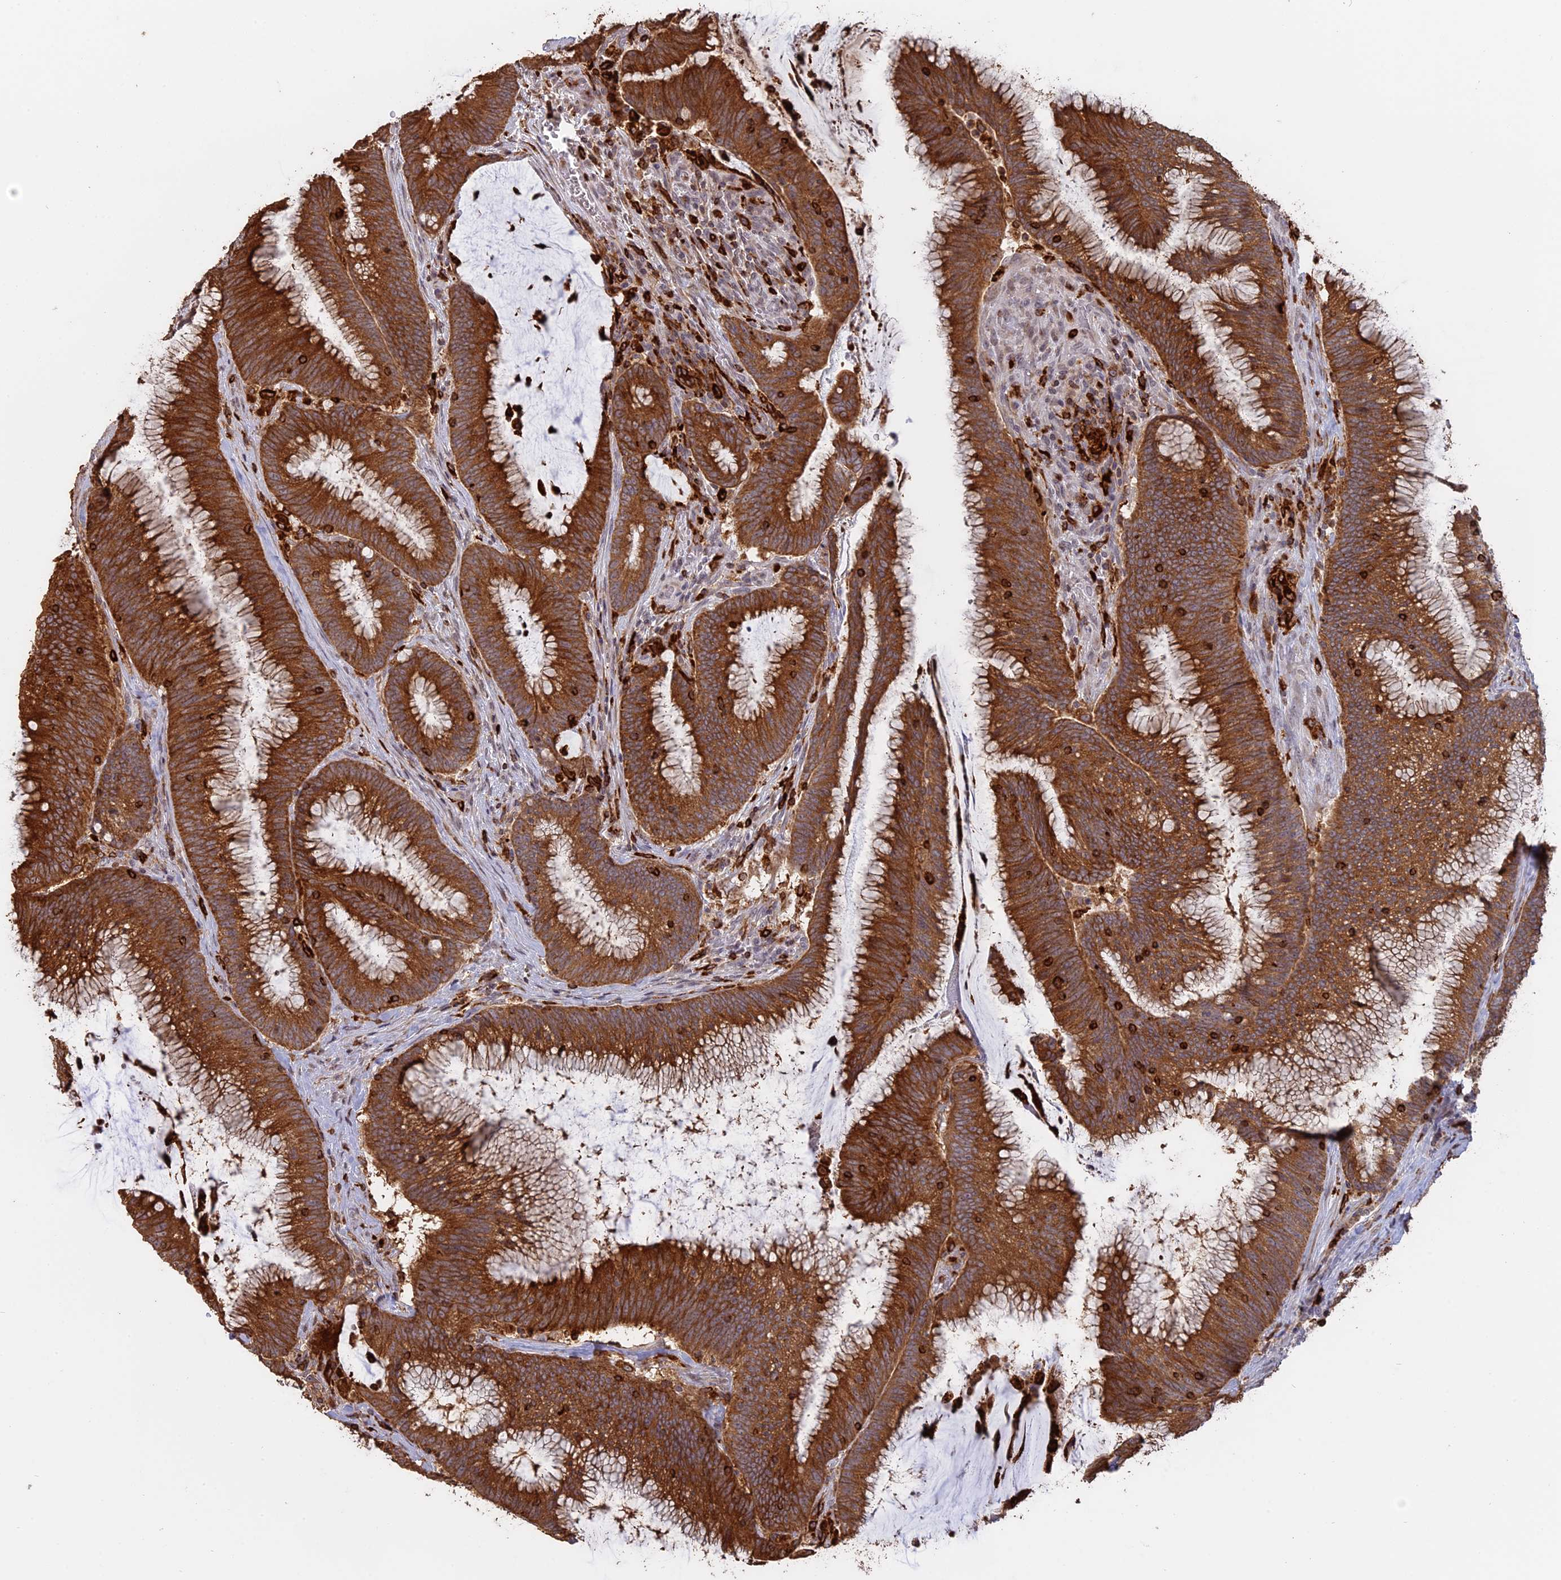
{"staining": {"intensity": "moderate", "quantity": ">75%", "location": "cytoplasmic/membranous"}, "tissue": "colorectal cancer", "cell_type": "Tumor cells", "image_type": "cancer", "snomed": [{"axis": "morphology", "description": "Adenocarcinoma, NOS"}, {"axis": "topography", "description": "Rectum"}], "caption": "This is an image of immunohistochemistry staining of colorectal adenocarcinoma, which shows moderate expression in the cytoplasmic/membranous of tumor cells.", "gene": "APOBR", "patient": {"sex": "female", "age": 77}}